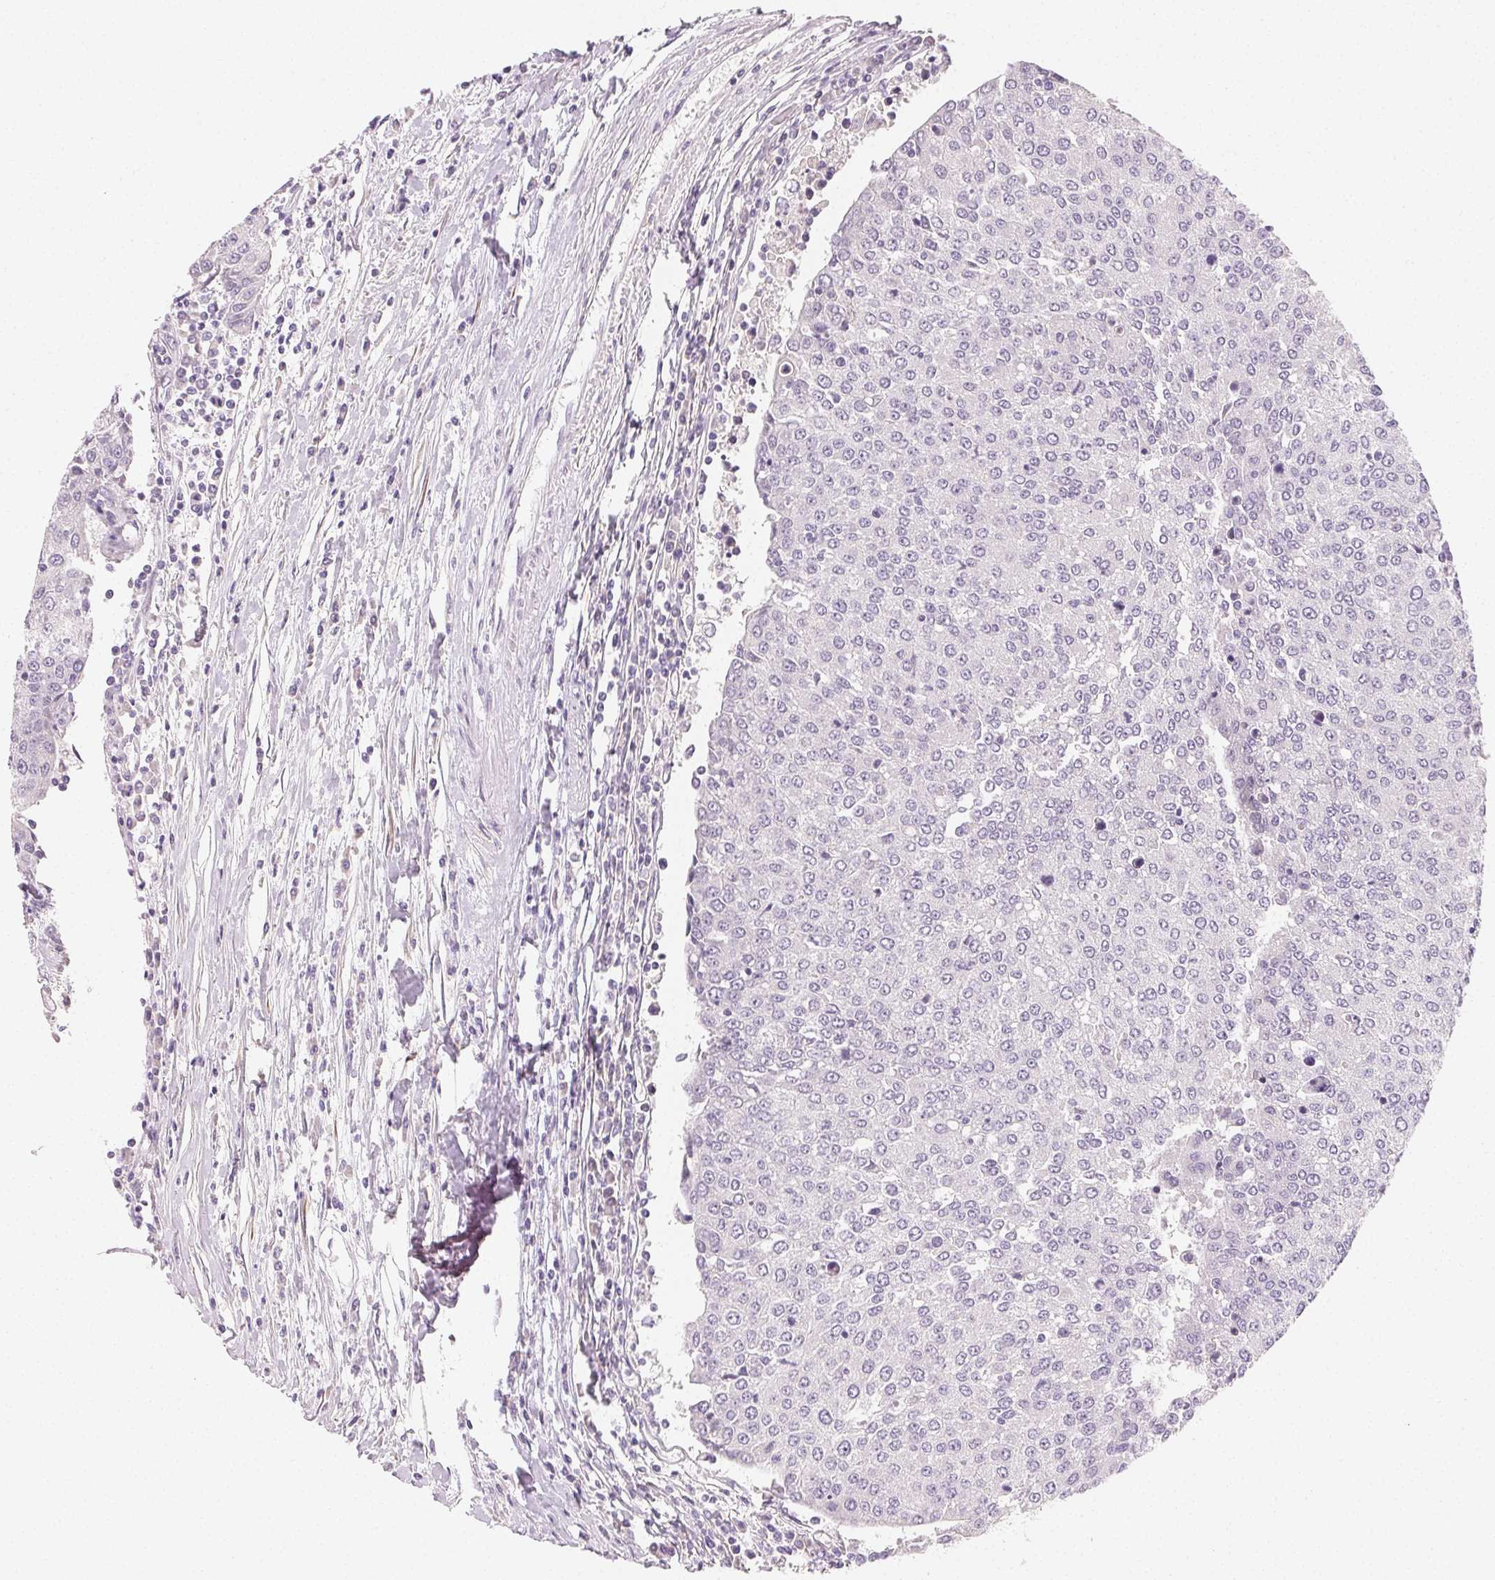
{"staining": {"intensity": "negative", "quantity": "none", "location": "none"}, "tissue": "urothelial cancer", "cell_type": "Tumor cells", "image_type": "cancer", "snomed": [{"axis": "morphology", "description": "Urothelial carcinoma, High grade"}, {"axis": "topography", "description": "Urinary bladder"}], "caption": "Tumor cells show no significant positivity in high-grade urothelial carcinoma. (Brightfield microscopy of DAB immunohistochemistry at high magnification).", "gene": "MYBL1", "patient": {"sex": "female", "age": 85}}